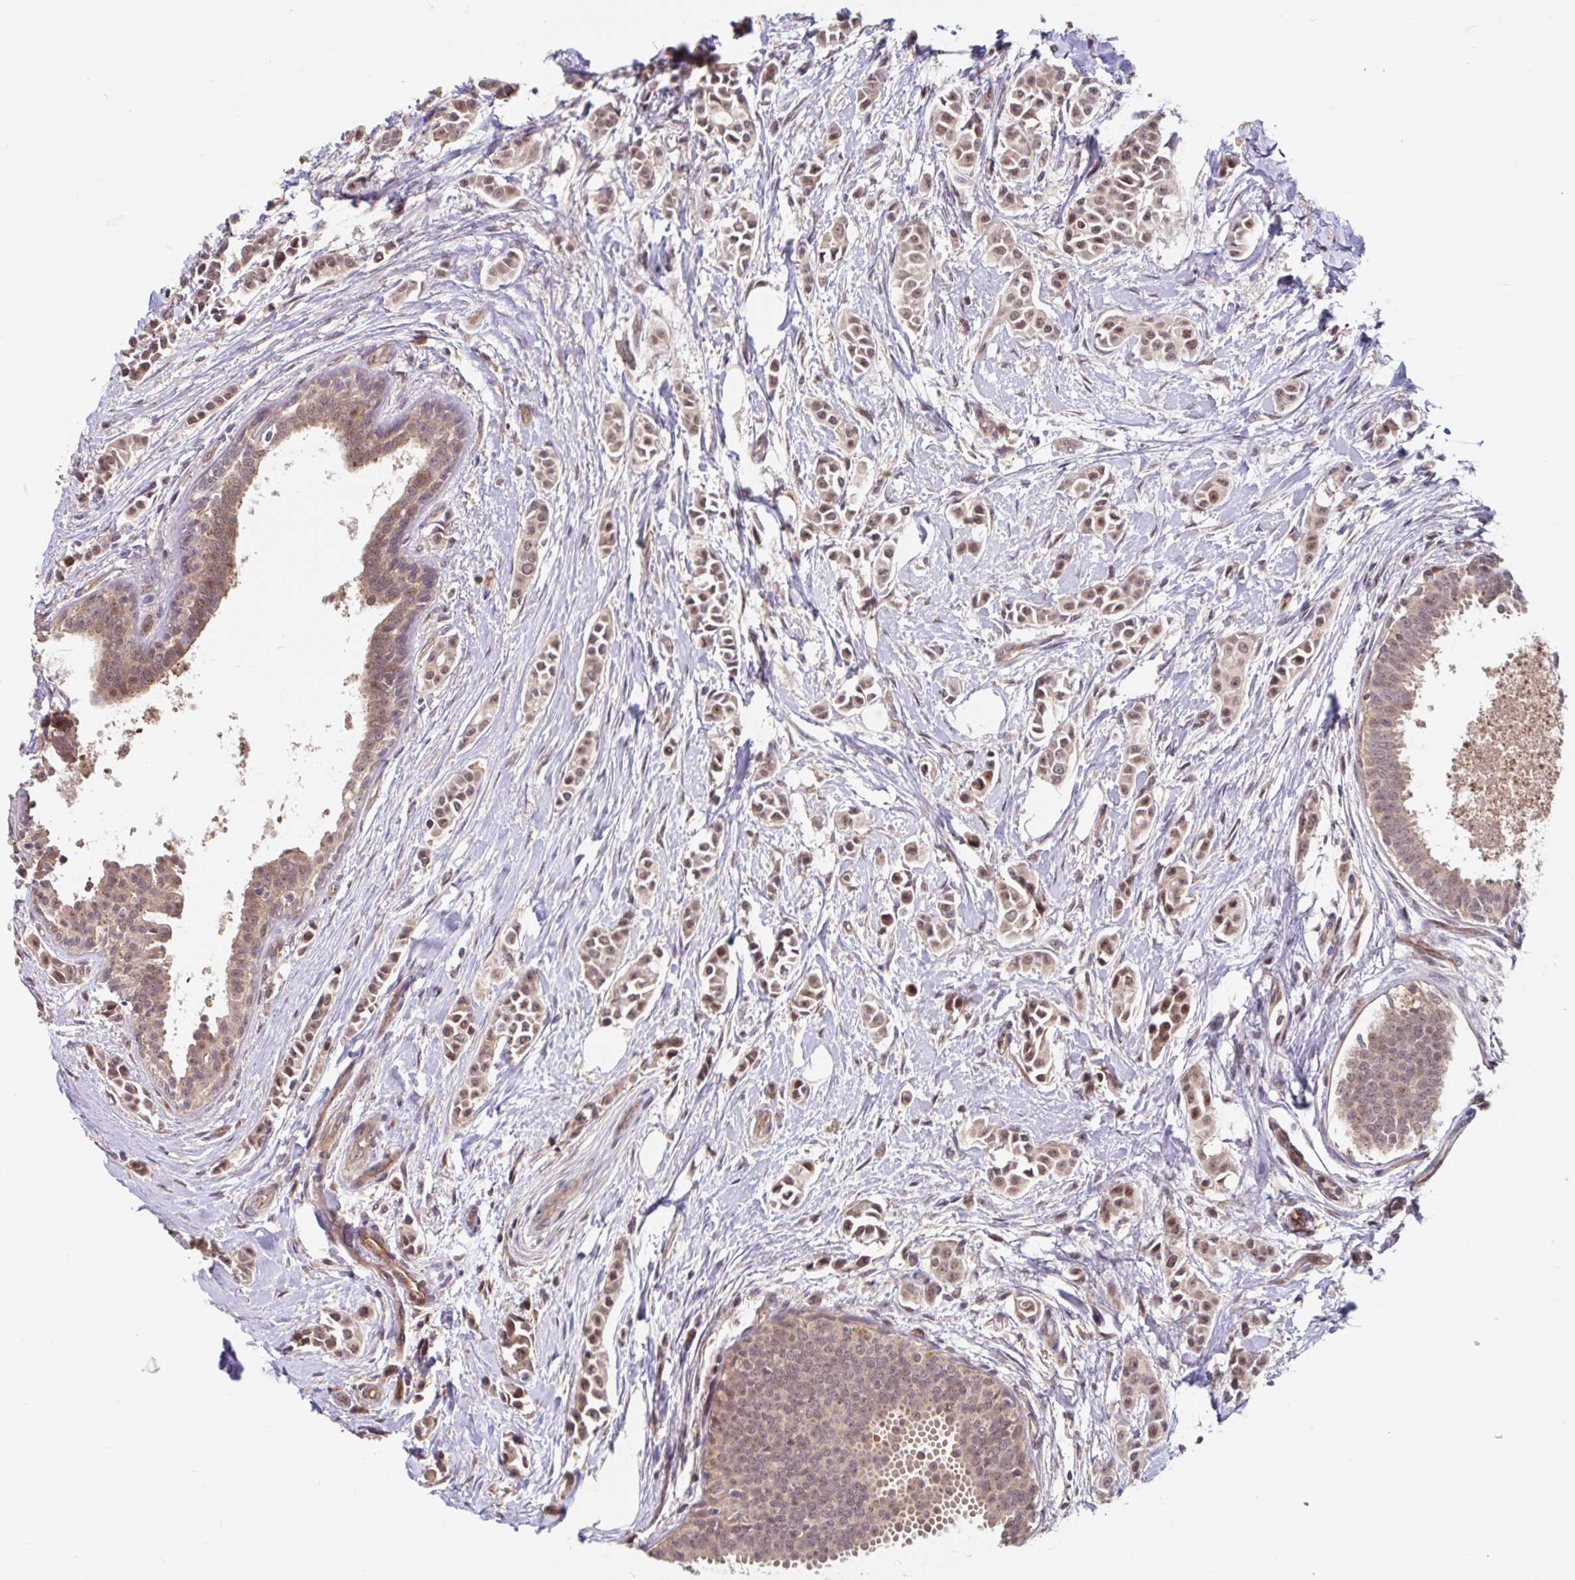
{"staining": {"intensity": "weak", "quantity": ">75%", "location": "cytoplasmic/membranous,nuclear"}, "tissue": "breast cancer", "cell_type": "Tumor cells", "image_type": "cancer", "snomed": [{"axis": "morphology", "description": "Duct carcinoma"}, {"axis": "topography", "description": "Breast"}], "caption": "Breast intraductal carcinoma tissue shows weak cytoplasmic/membranous and nuclear staining in about >75% of tumor cells", "gene": "STYXL1", "patient": {"sex": "female", "age": 64}}